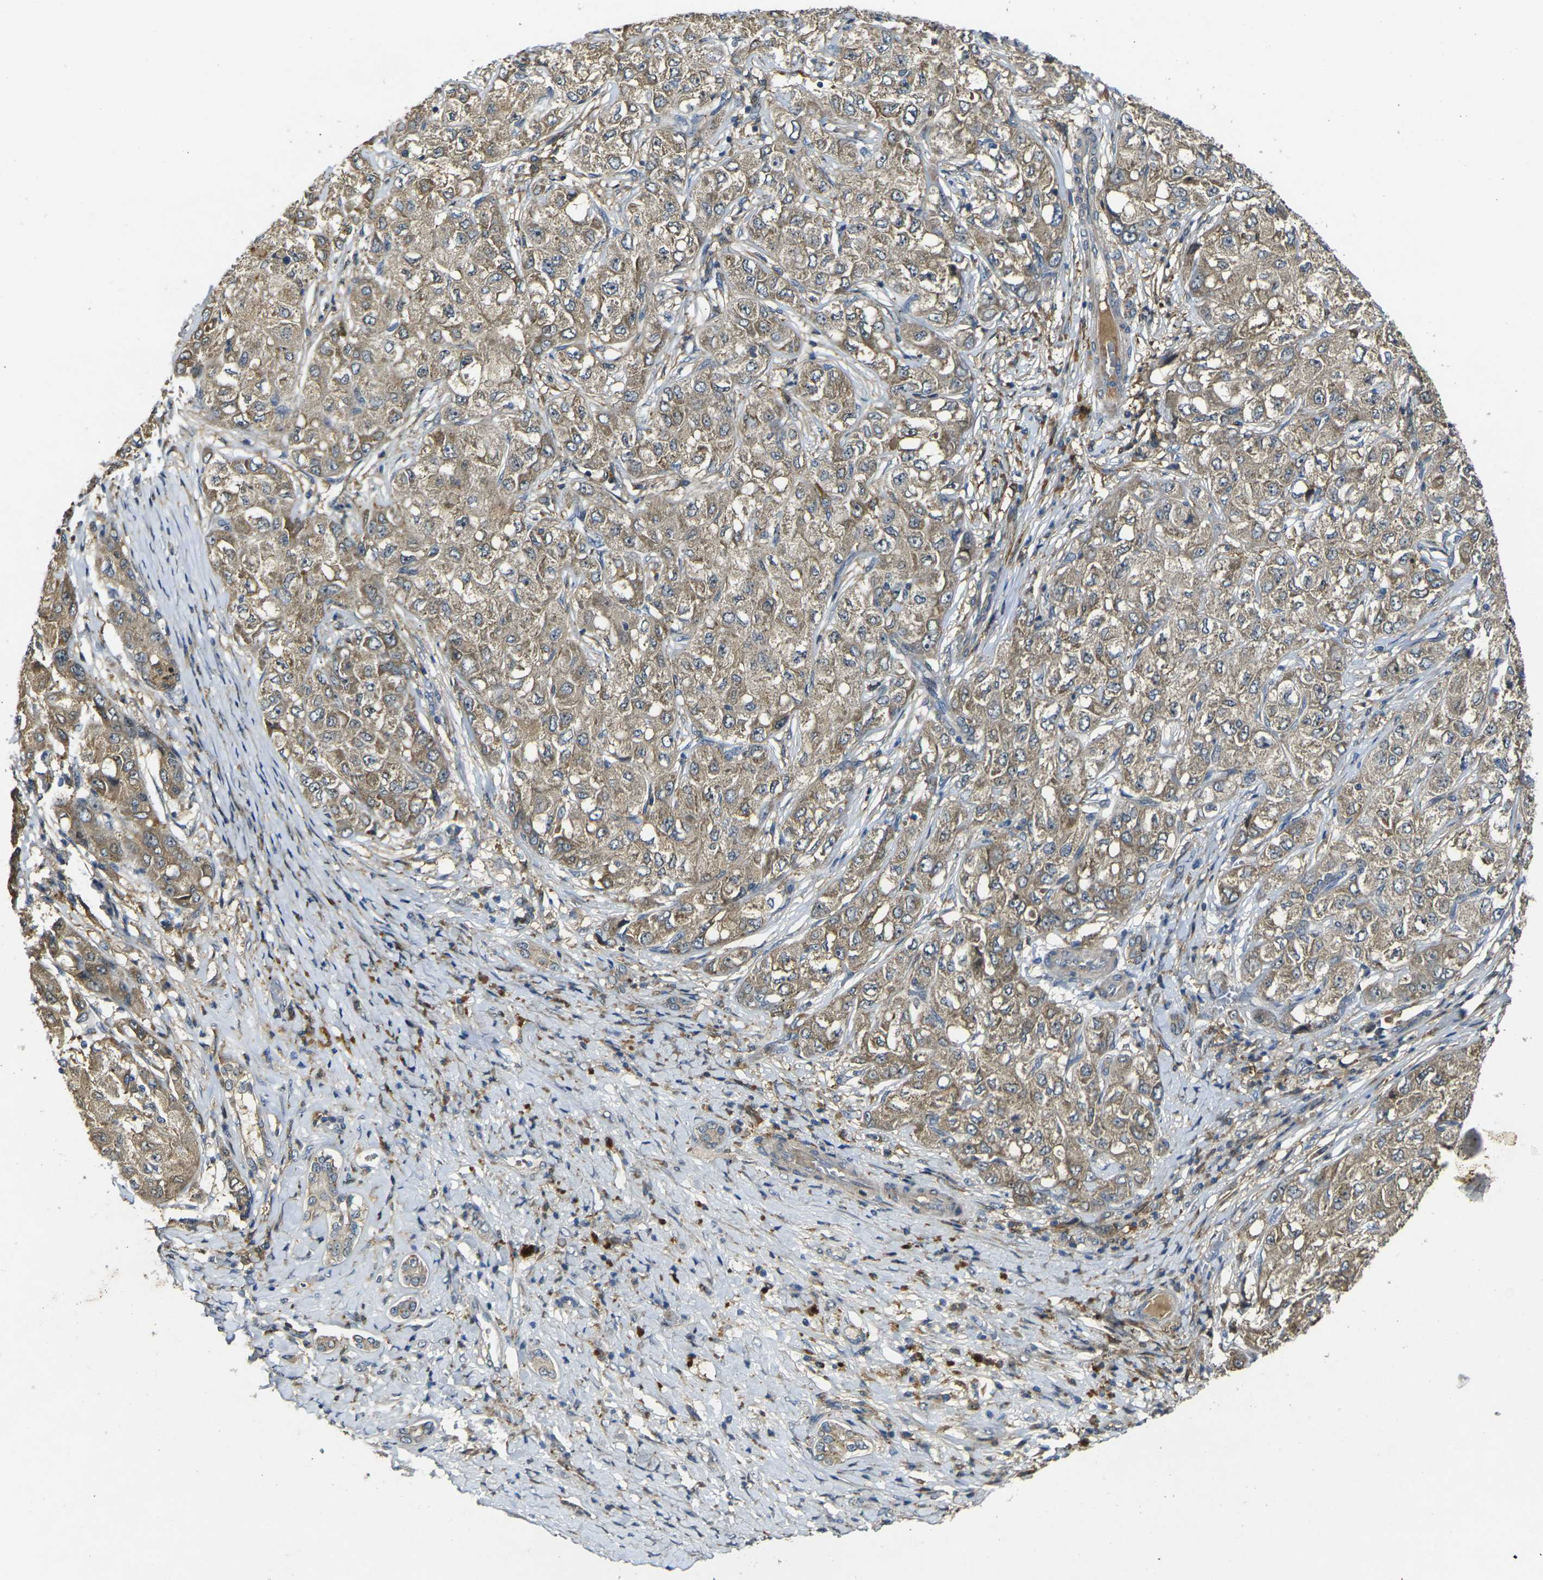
{"staining": {"intensity": "weak", "quantity": ">75%", "location": "cytoplasmic/membranous"}, "tissue": "liver cancer", "cell_type": "Tumor cells", "image_type": "cancer", "snomed": [{"axis": "morphology", "description": "Carcinoma, Hepatocellular, NOS"}, {"axis": "topography", "description": "Liver"}], "caption": "Brown immunohistochemical staining in liver cancer reveals weak cytoplasmic/membranous expression in approximately >75% of tumor cells. (DAB IHC with brightfield microscopy, high magnification).", "gene": "PIGL", "patient": {"sex": "male", "age": 80}}